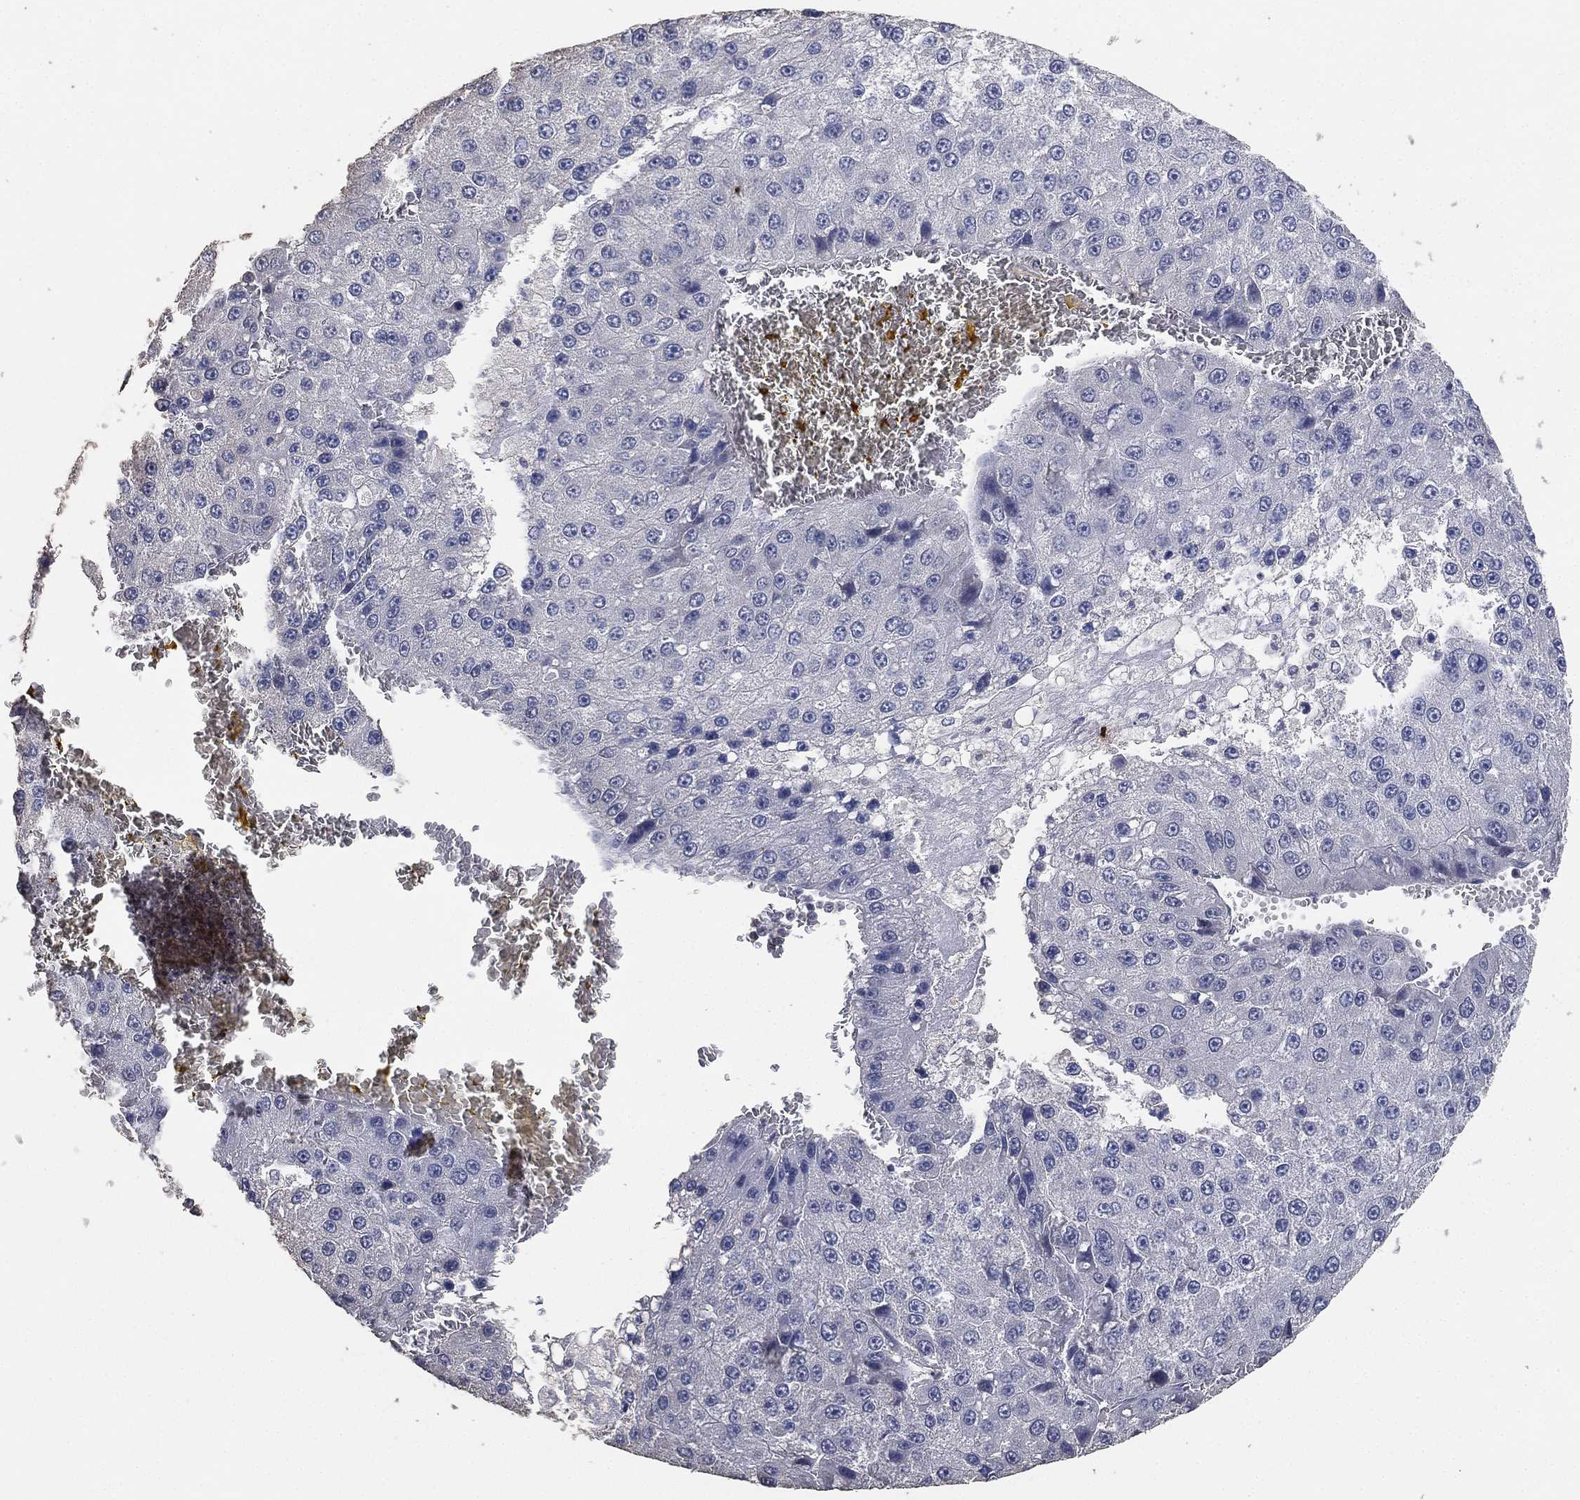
{"staining": {"intensity": "negative", "quantity": "none", "location": "none"}, "tissue": "liver cancer", "cell_type": "Tumor cells", "image_type": "cancer", "snomed": [{"axis": "morphology", "description": "Carcinoma, Hepatocellular, NOS"}, {"axis": "topography", "description": "Liver"}], "caption": "An immunohistochemistry photomicrograph of liver cancer is shown. There is no staining in tumor cells of liver cancer.", "gene": "DSG1", "patient": {"sex": "female", "age": 73}}